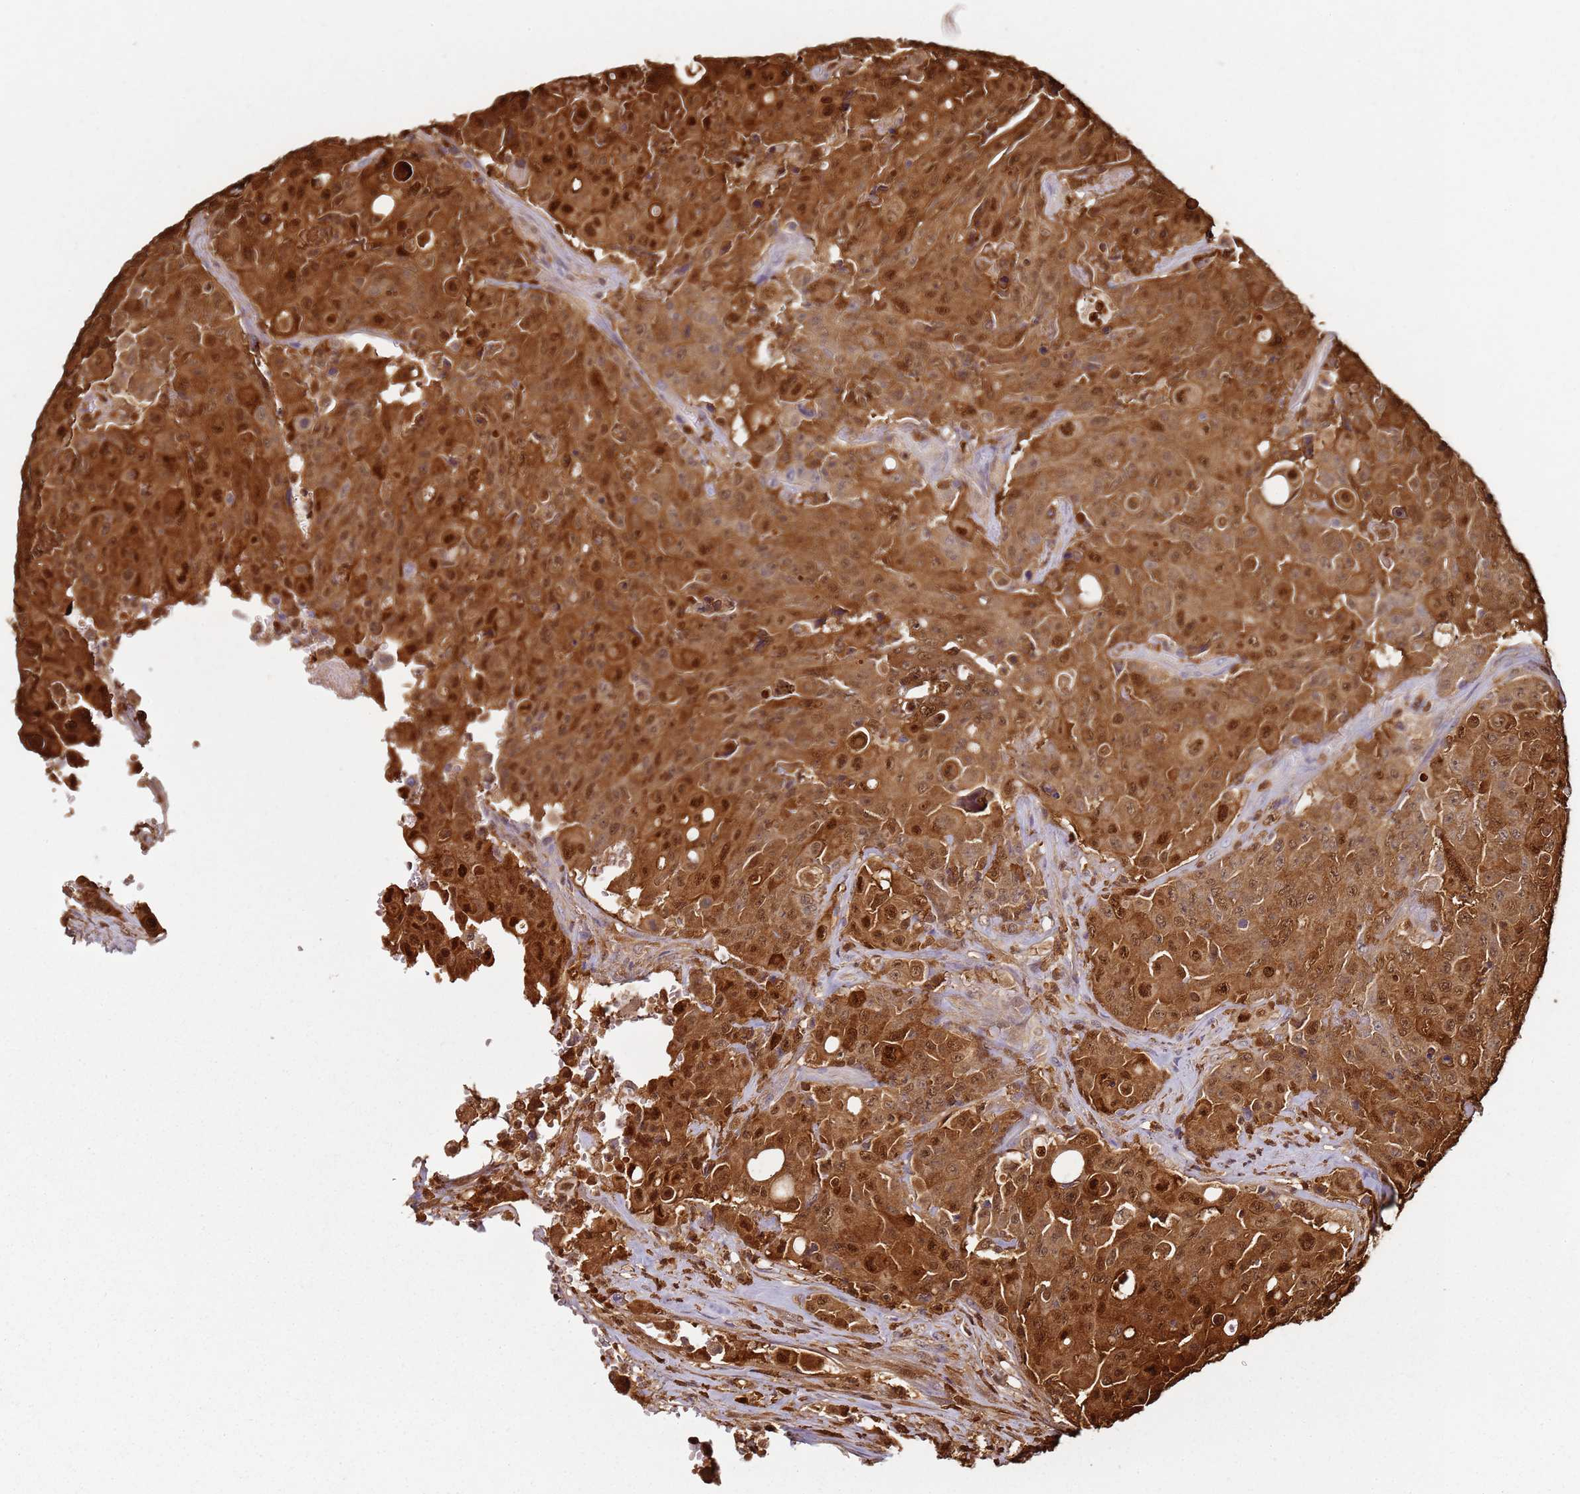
{"staining": {"intensity": "strong", "quantity": ">75%", "location": "cytoplasmic/membranous,nuclear"}, "tissue": "colorectal cancer", "cell_type": "Tumor cells", "image_type": "cancer", "snomed": [{"axis": "morphology", "description": "Adenocarcinoma, NOS"}, {"axis": "topography", "description": "Colon"}], "caption": "Immunohistochemical staining of adenocarcinoma (colorectal) shows high levels of strong cytoplasmic/membranous and nuclear staining in approximately >75% of tumor cells.", "gene": "S100A4", "patient": {"sex": "male", "age": 51}}